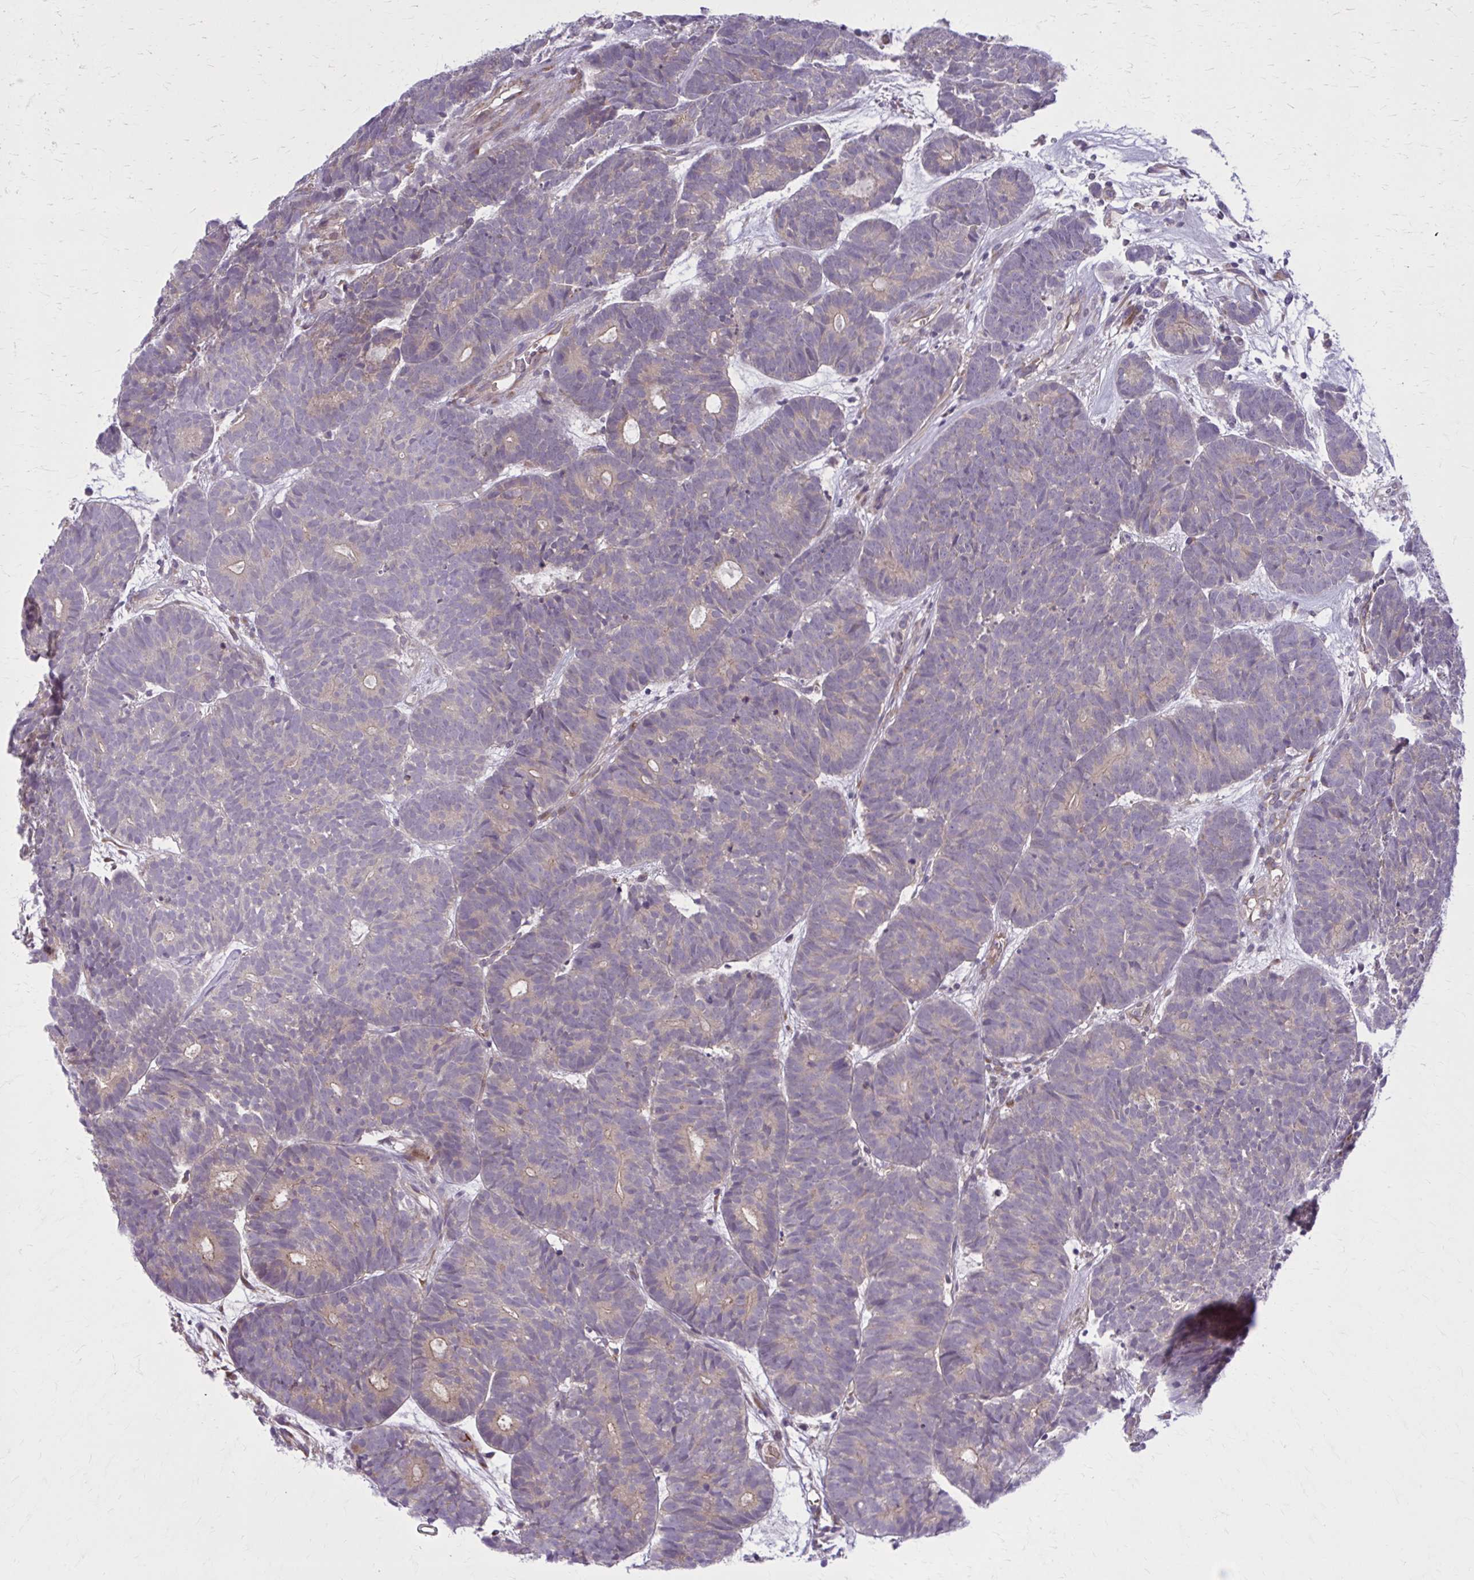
{"staining": {"intensity": "weak", "quantity": "25%-75%", "location": "cytoplasmic/membranous"}, "tissue": "head and neck cancer", "cell_type": "Tumor cells", "image_type": "cancer", "snomed": [{"axis": "morphology", "description": "Adenocarcinoma, NOS"}, {"axis": "topography", "description": "Head-Neck"}], "caption": "Protein analysis of head and neck cancer tissue demonstrates weak cytoplasmic/membranous staining in about 25%-75% of tumor cells.", "gene": "SNF8", "patient": {"sex": "female", "age": 81}}